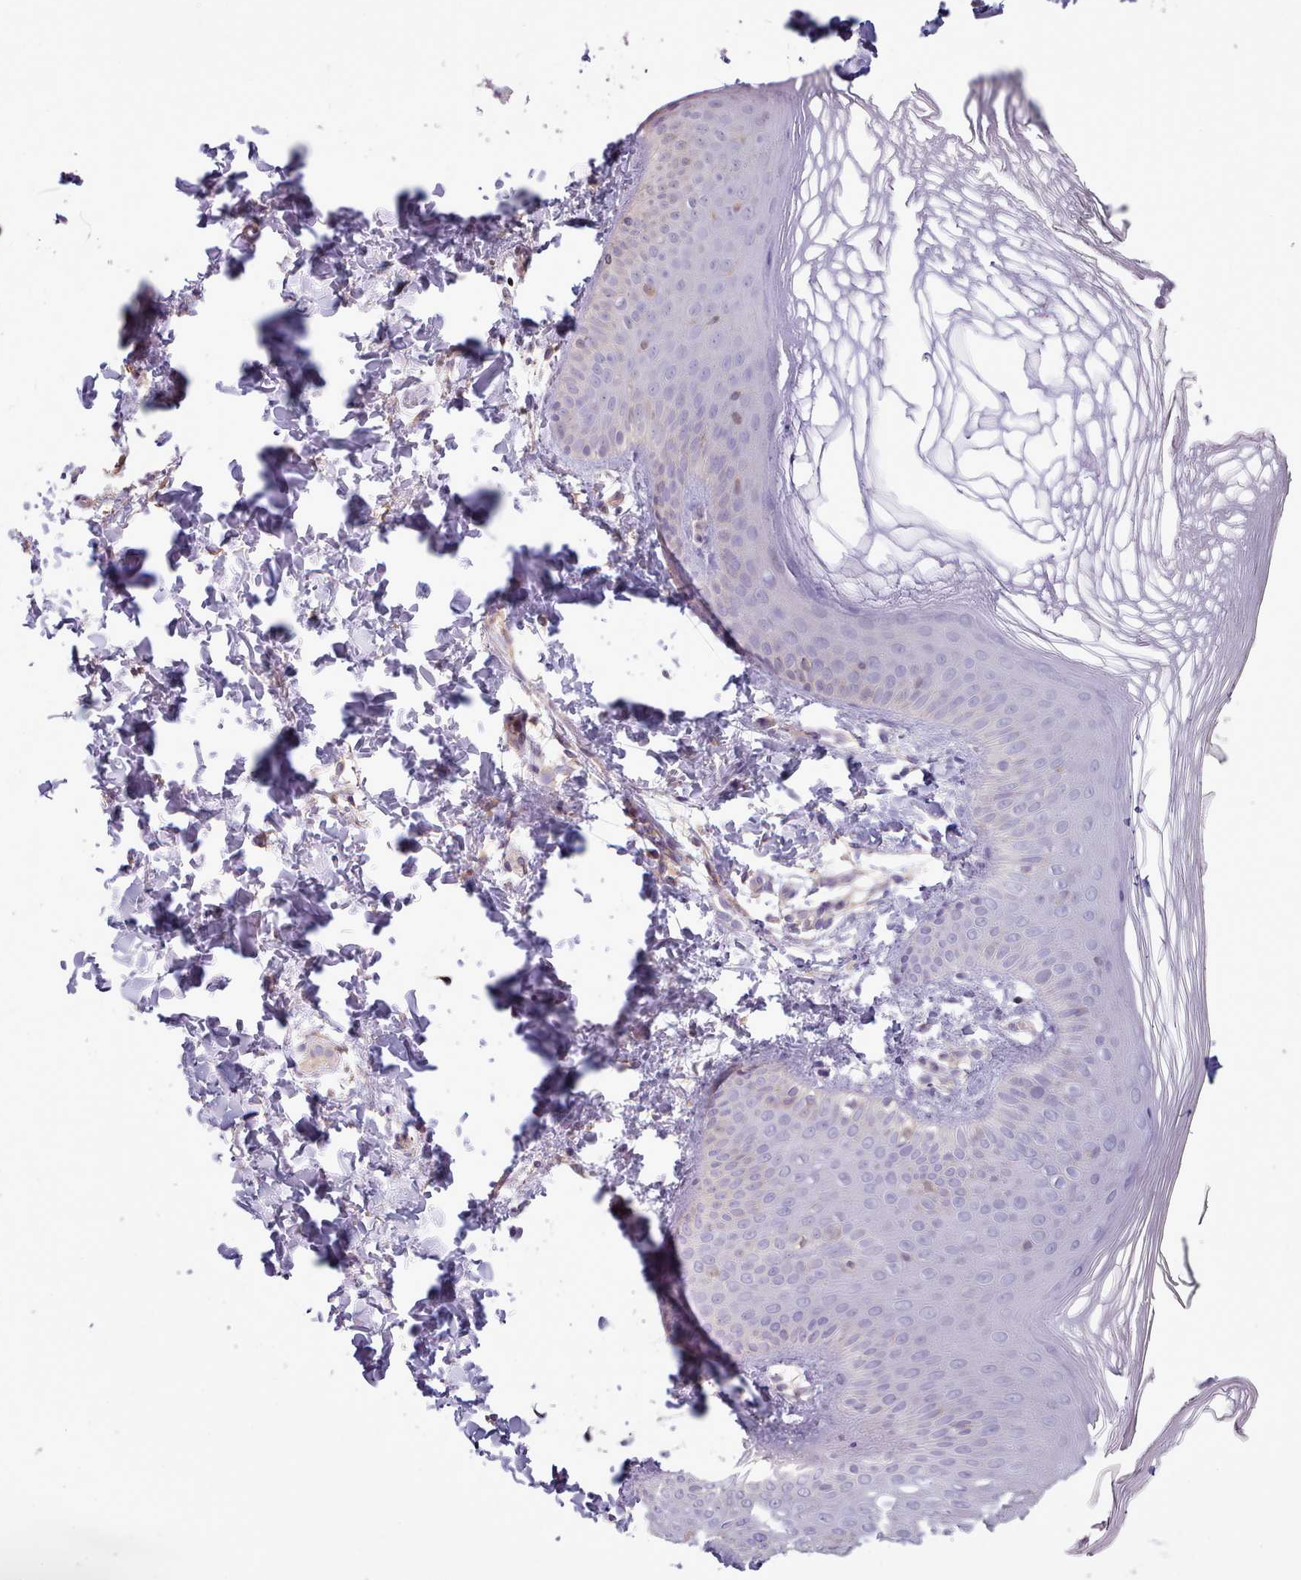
{"staining": {"intensity": "weak", "quantity": "<25%", "location": "nuclear"}, "tissue": "skin", "cell_type": "Epidermal cells", "image_type": "normal", "snomed": [{"axis": "morphology", "description": "Normal tissue, NOS"}, {"axis": "morphology", "description": "Inflammation, NOS"}, {"axis": "topography", "description": "Soft tissue"}, {"axis": "topography", "description": "Anal"}], "caption": "DAB immunohistochemical staining of normal skin exhibits no significant positivity in epidermal cells.", "gene": "DPF1", "patient": {"sex": "female", "age": 15}}